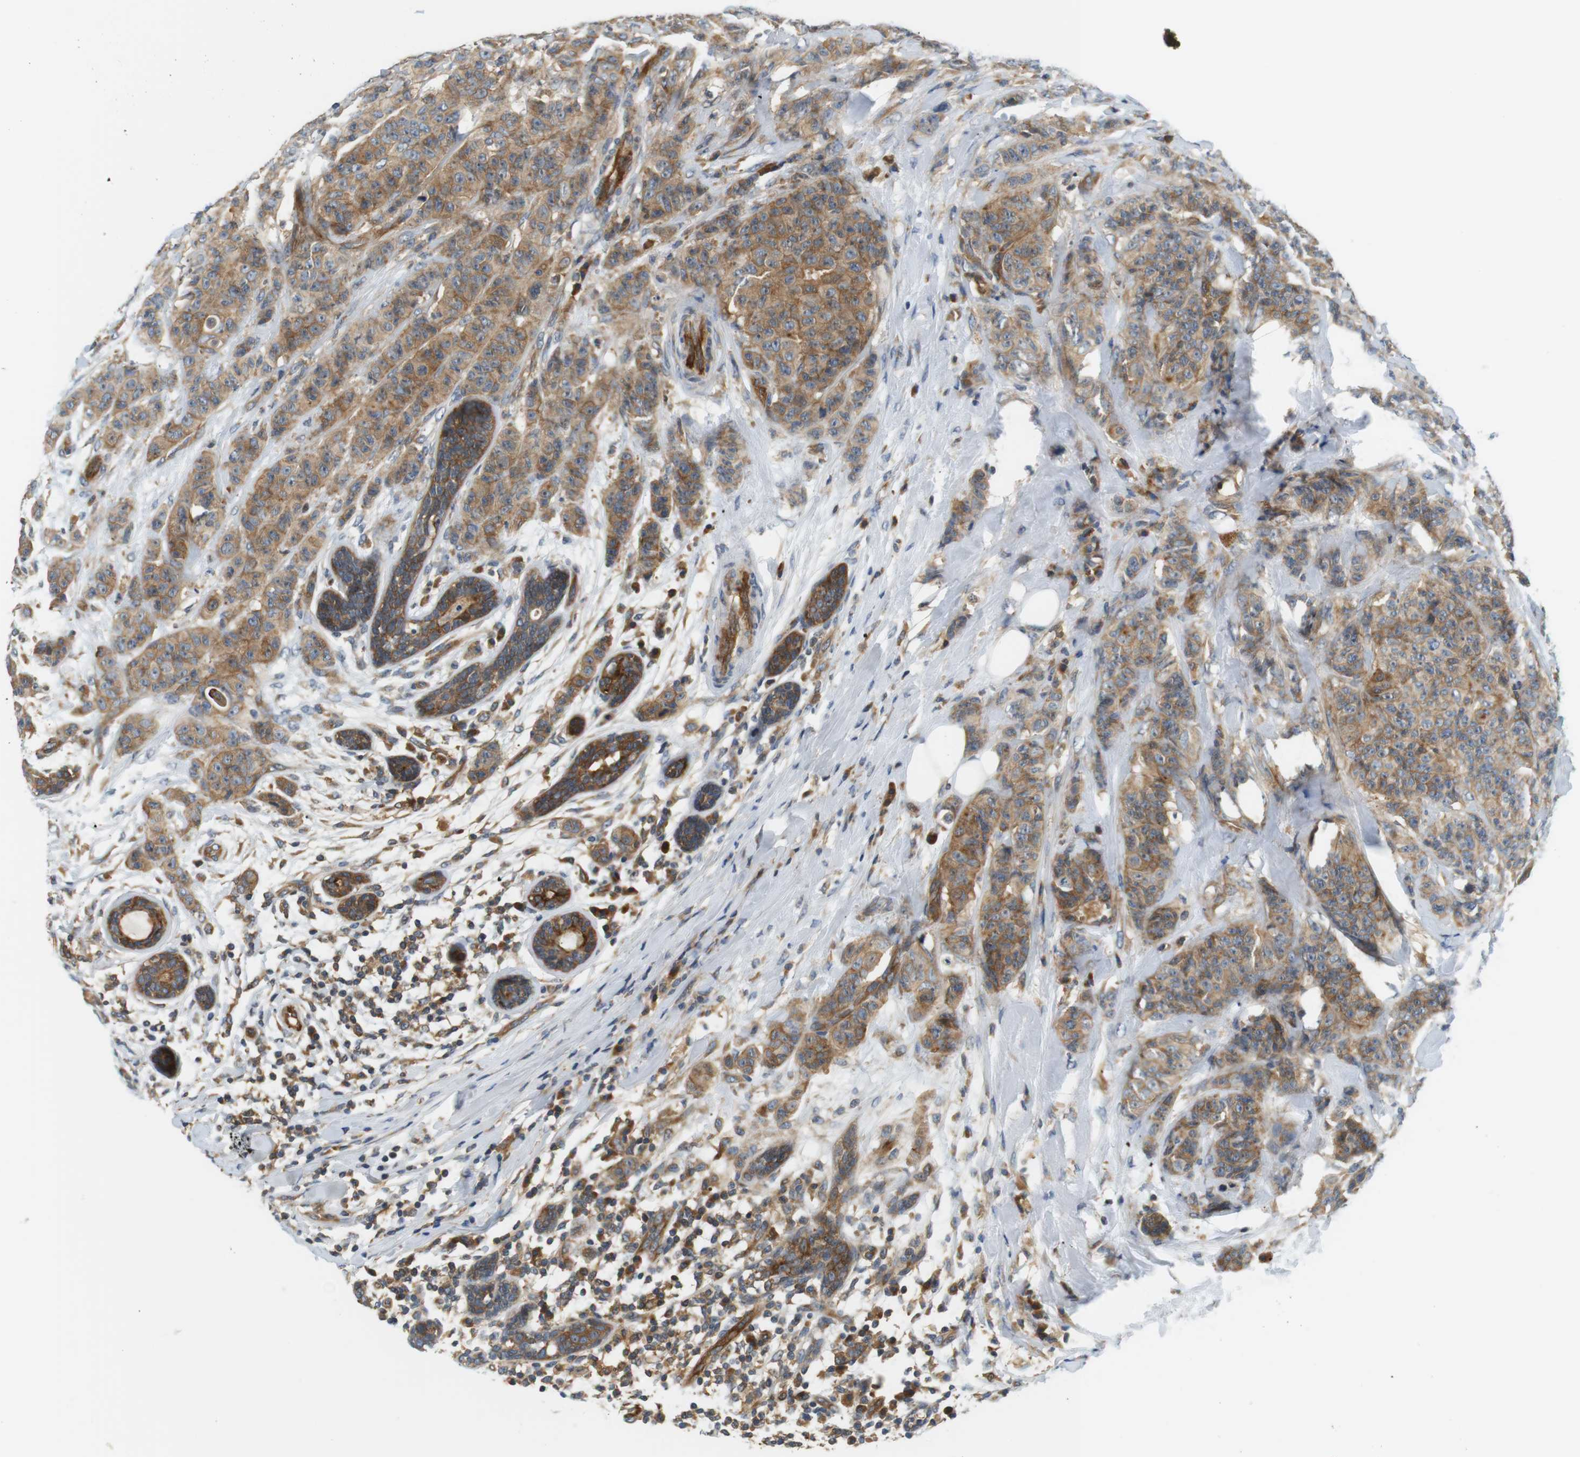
{"staining": {"intensity": "moderate", "quantity": ">75%", "location": "cytoplasmic/membranous"}, "tissue": "breast cancer", "cell_type": "Tumor cells", "image_type": "cancer", "snomed": [{"axis": "morphology", "description": "Normal tissue, NOS"}, {"axis": "morphology", "description": "Duct carcinoma"}, {"axis": "topography", "description": "Breast"}], "caption": "Immunohistochemistry (IHC) of human breast intraductal carcinoma shows medium levels of moderate cytoplasmic/membranous staining in about >75% of tumor cells. (DAB IHC with brightfield microscopy, high magnification).", "gene": "SH3GLB1", "patient": {"sex": "female", "age": 40}}